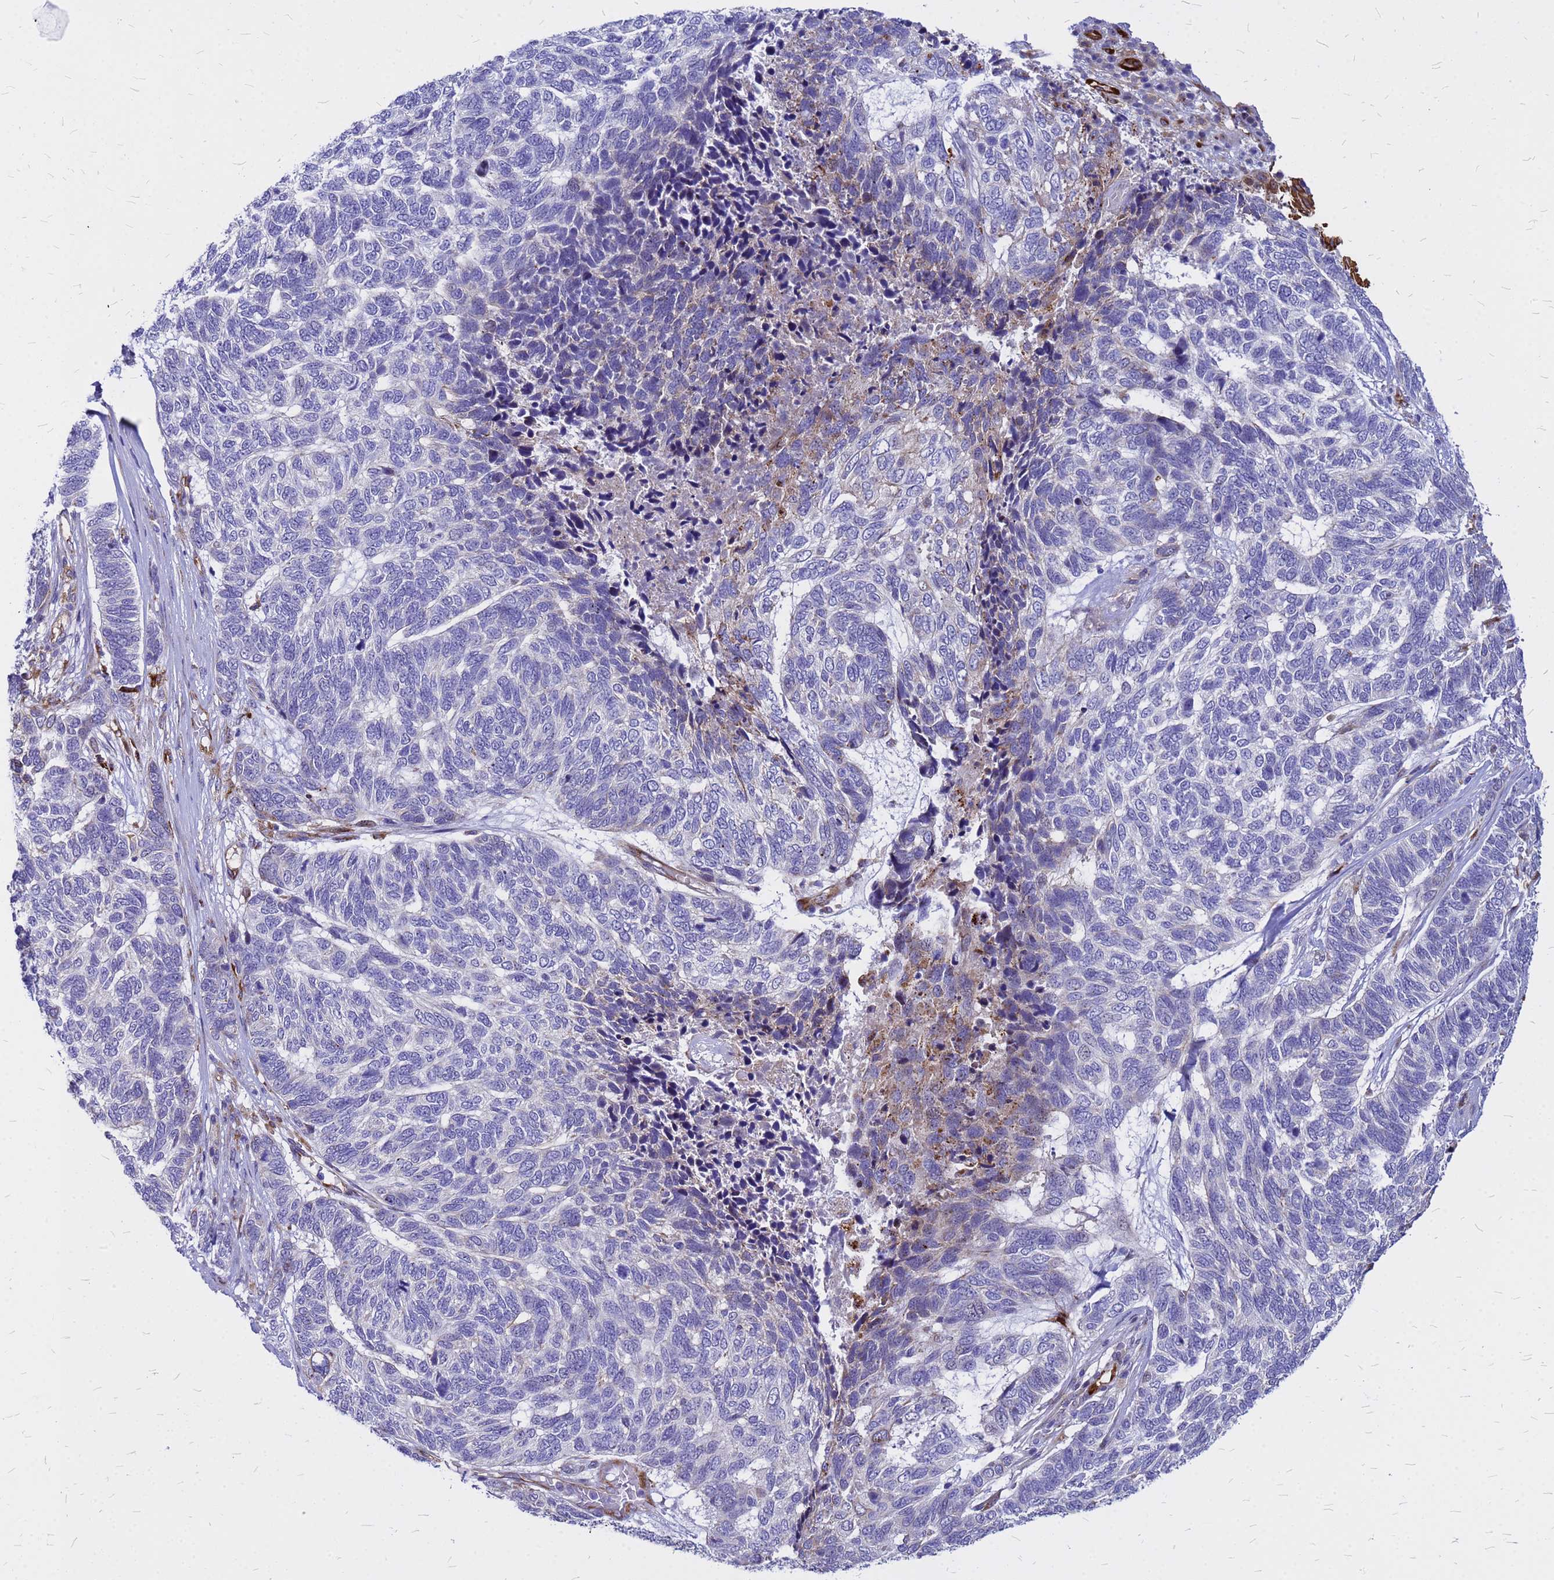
{"staining": {"intensity": "negative", "quantity": "none", "location": "none"}, "tissue": "skin cancer", "cell_type": "Tumor cells", "image_type": "cancer", "snomed": [{"axis": "morphology", "description": "Basal cell carcinoma"}, {"axis": "topography", "description": "Skin"}], "caption": "This is a micrograph of IHC staining of skin cancer, which shows no staining in tumor cells.", "gene": "NOSTRIN", "patient": {"sex": "female", "age": 65}}